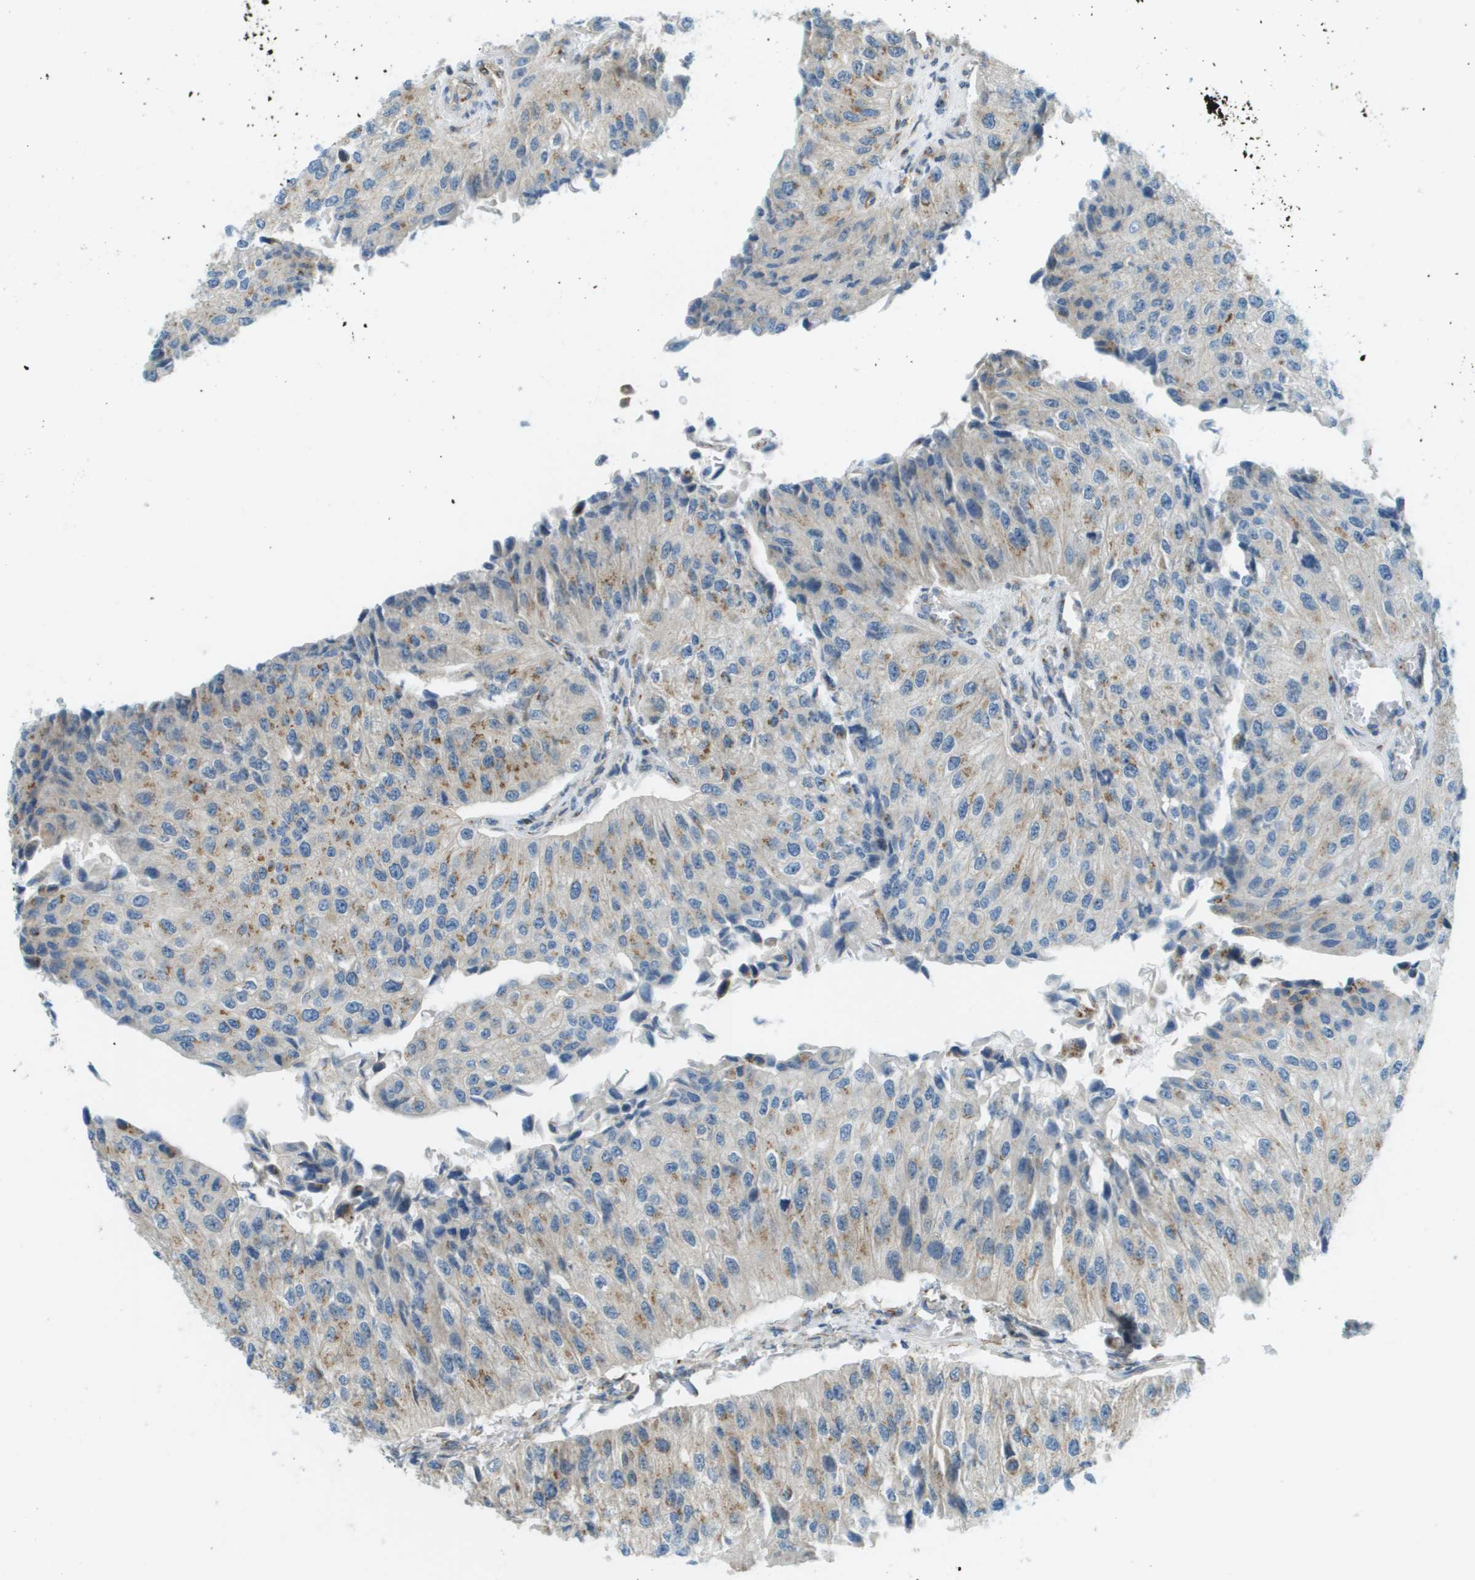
{"staining": {"intensity": "moderate", "quantity": ">75%", "location": "cytoplasmic/membranous"}, "tissue": "urothelial cancer", "cell_type": "Tumor cells", "image_type": "cancer", "snomed": [{"axis": "morphology", "description": "Urothelial carcinoma, High grade"}, {"axis": "topography", "description": "Kidney"}, {"axis": "topography", "description": "Urinary bladder"}], "caption": "Urothelial cancer tissue shows moderate cytoplasmic/membranous positivity in approximately >75% of tumor cells, visualized by immunohistochemistry.", "gene": "ACBD3", "patient": {"sex": "male", "age": 77}}